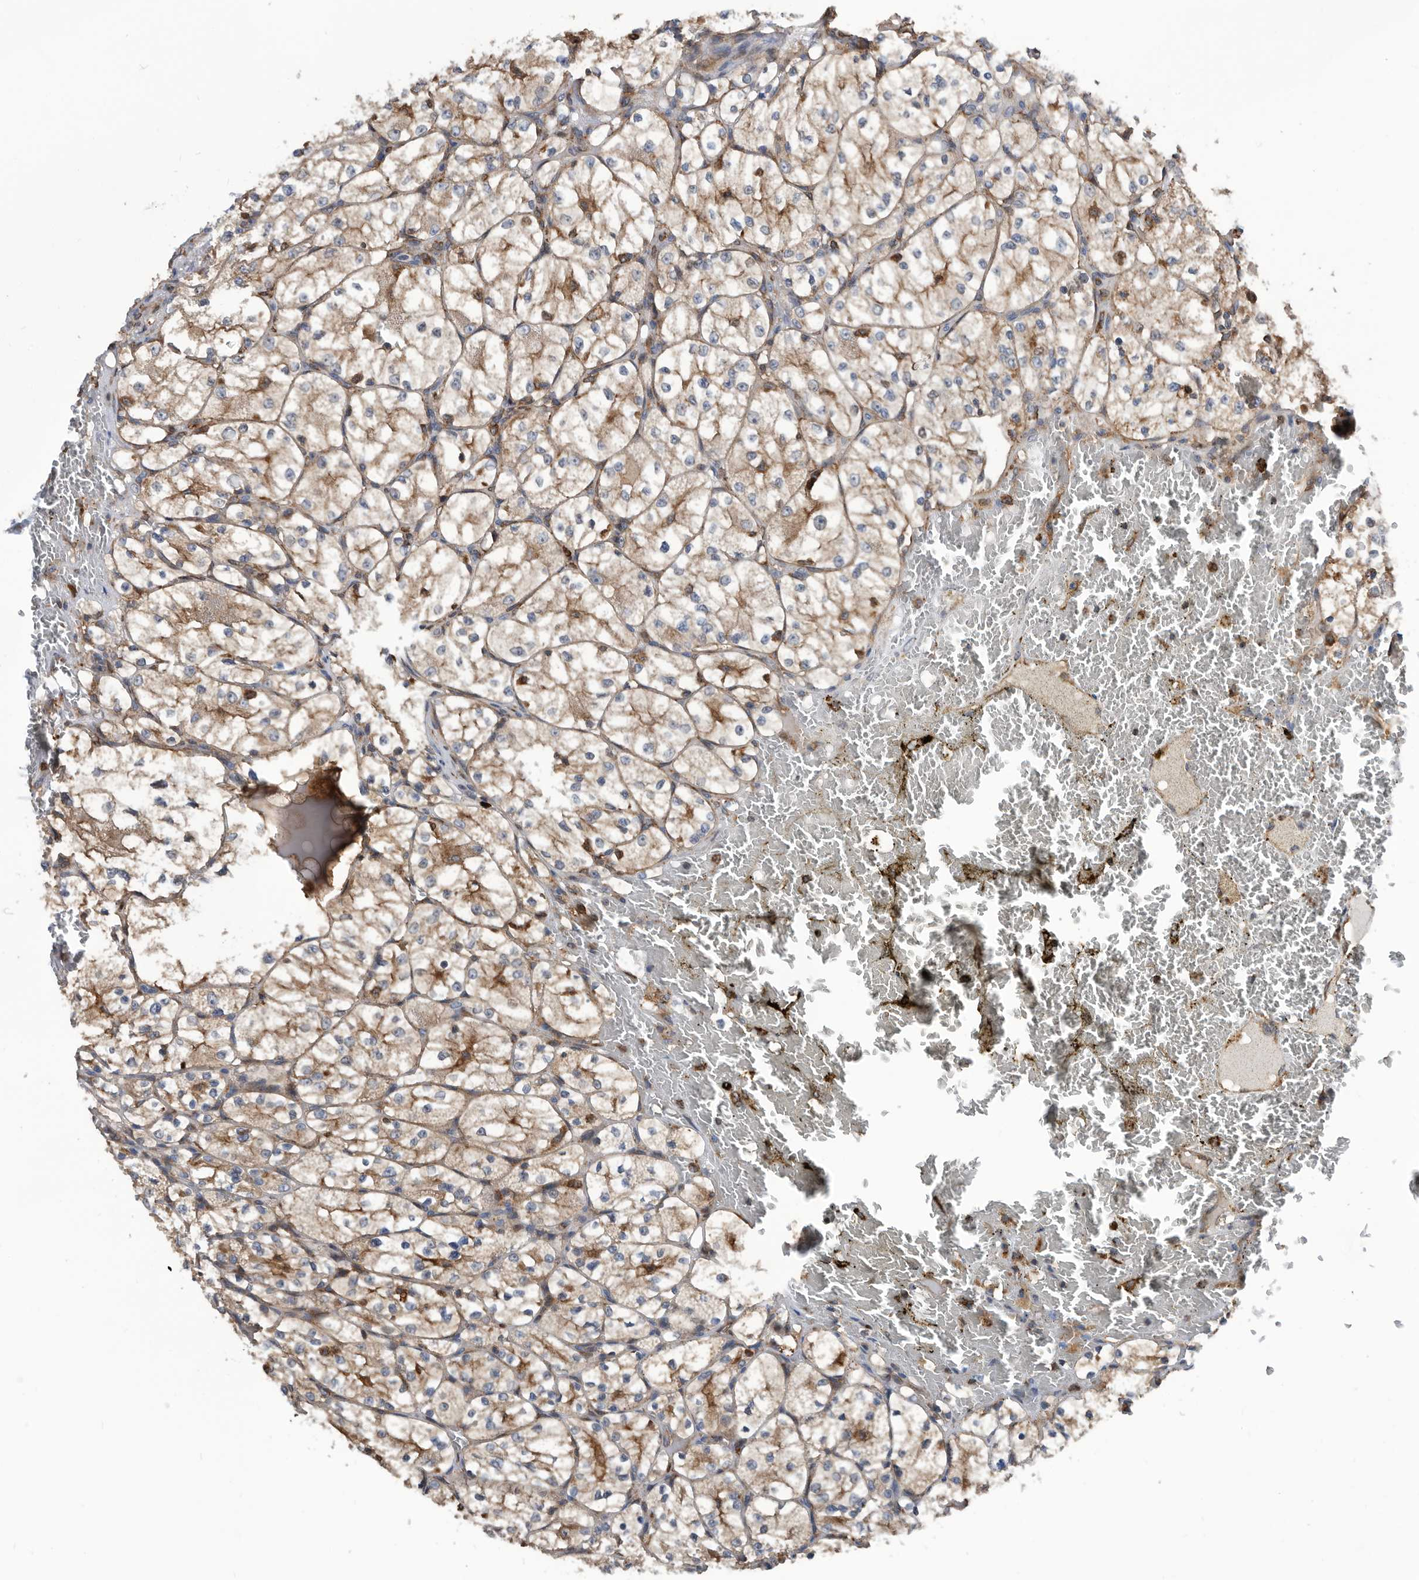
{"staining": {"intensity": "weak", "quantity": ">75%", "location": "cytoplasmic/membranous"}, "tissue": "renal cancer", "cell_type": "Tumor cells", "image_type": "cancer", "snomed": [{"axis": "morphology", "description": "Adenocarcinoma, NOS"}, {"axis": "topography", "description": "Kidney"}], "caption": "This micrograph shows immunohistochemistry (IHC) staining of human renal adenocarcinoma, with low weak cytoplasmic/membranous staining in about >75% of tumor cells.", "gene": "ATAD2", "patient": {"sex": "female", "age": 69}}